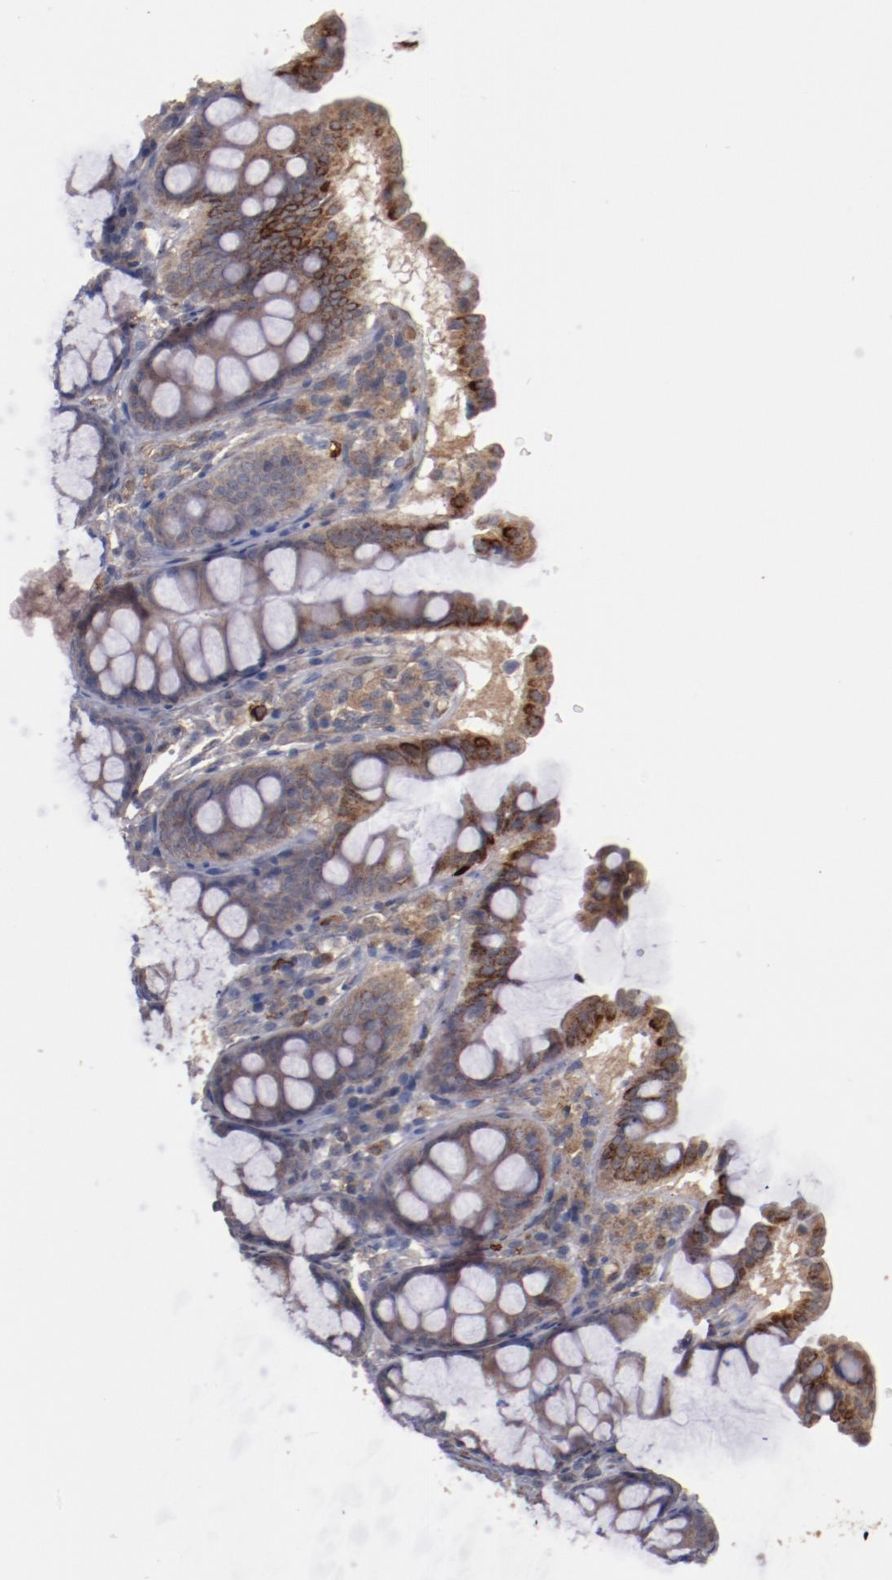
{"staining": {"intensity": "moderate", "quantity": ">75%", "location": "cytoplasmic/membranous"}, "tissue": "colon", "cell_type": "Endothelial cells", "image_type": "normal", "snomed": [{"axis": "morphology", "description": "Normal tissue, NOS"}, {"axis": "topography", "description": "Colon"}], "caption": "A micrograph showing moderate cytoplasmic/membranous positivity in about >75% of endothelial cells in normal colon, as visualized by brown immunohistochemical staining.", "gene": "DIPK2B", "patient": {"sex": "female", "age": 61}}